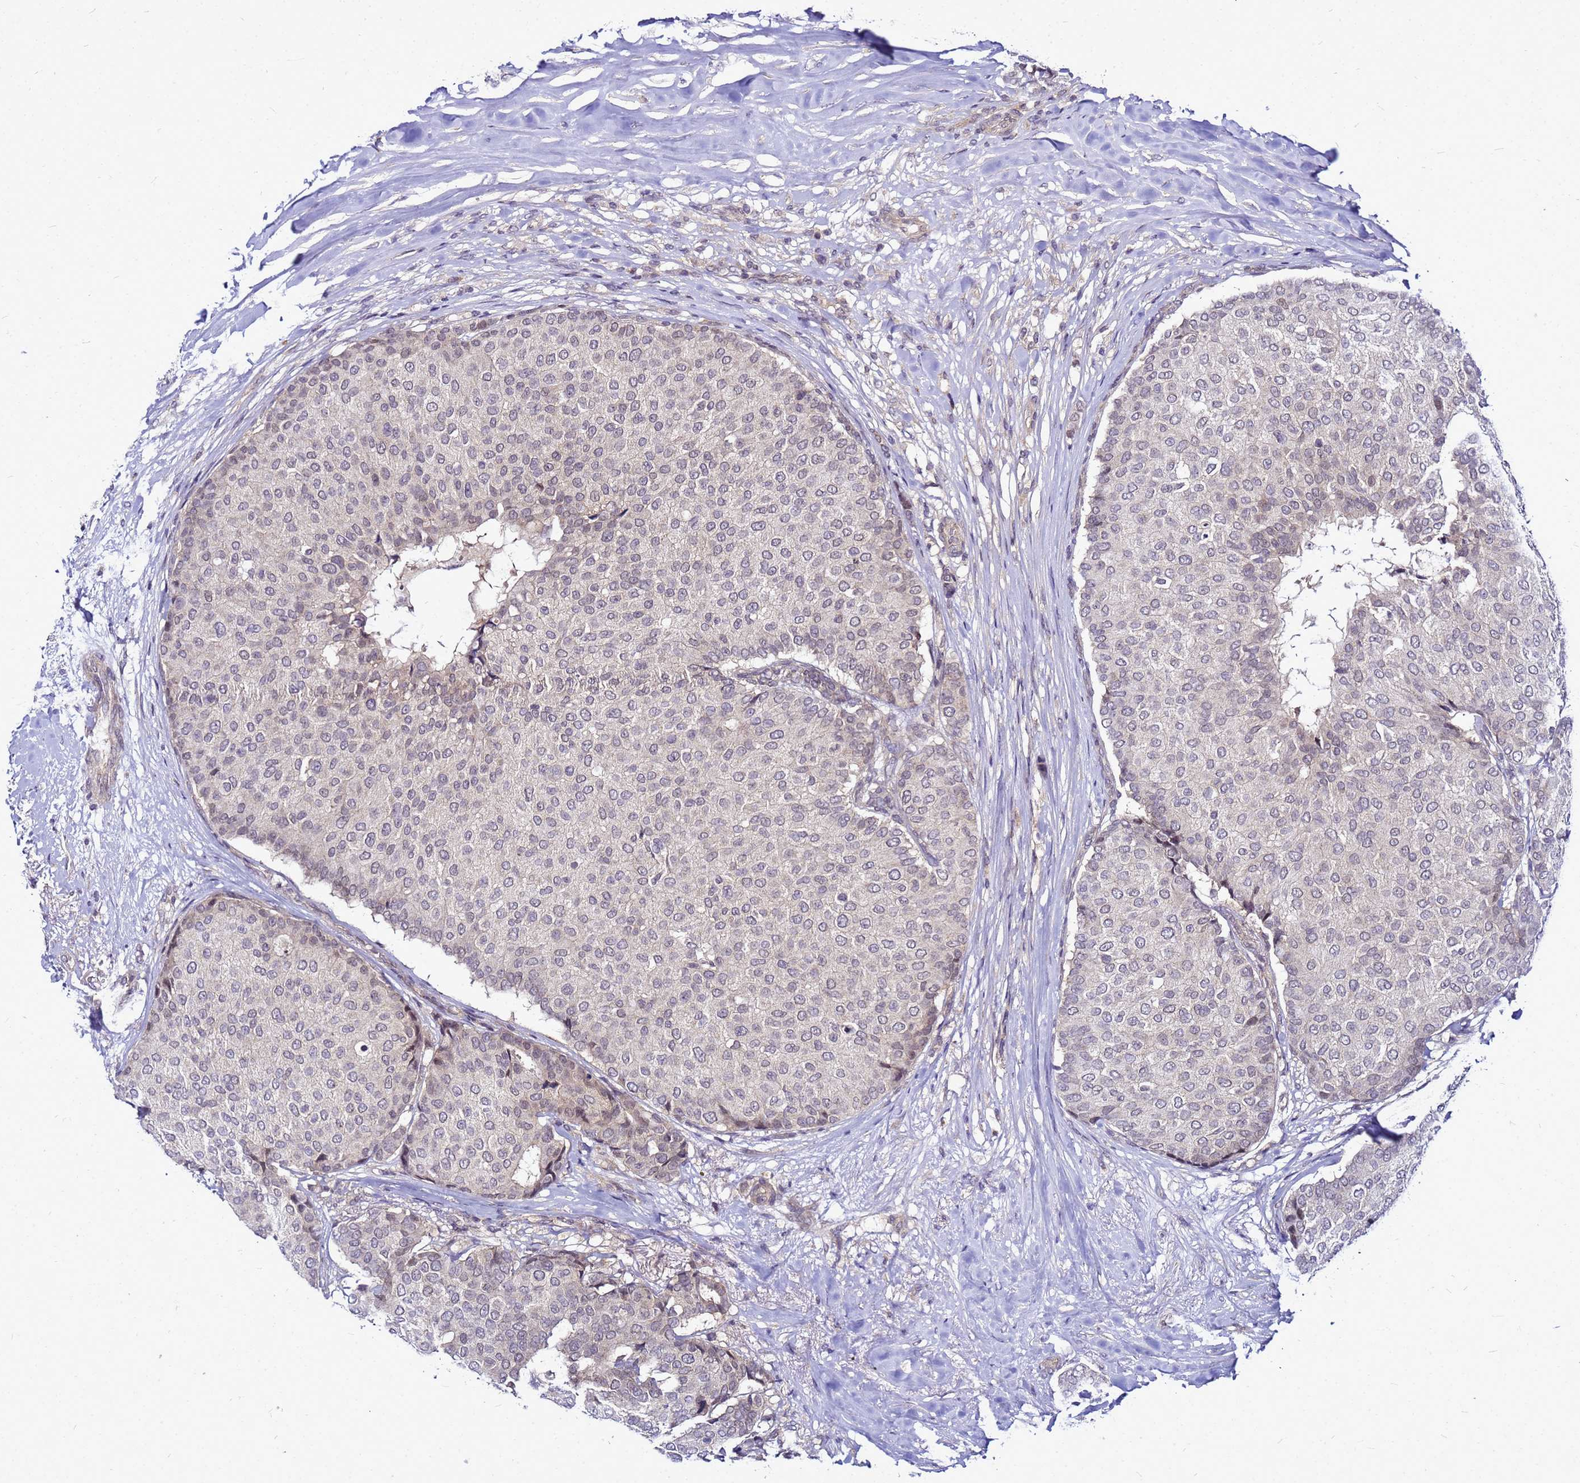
{"staining": {"intensity": "weak", "quantity": "25%-75%", "location": "cytoplasmic/membranous"}, "tissue": "breast cancer", "cell_type": "Tumor cells", "image_type": "cancer", "snomed": [{"axis": "morphology", "description": "Duct carcinoma"}, {"axis": "topography", "description": "Breast"}], "caption": "Tumor cells display low levels of weak cytoplasmic/membranous staining in about 25%-75% of cells in human breast invasive ductal carcinoma. The staining was performed using DAB (3,3'-diaminobenzidine) to visualize the protein expression in brown, while the nuclei were stained in blue with hematoxylin (Magnification: 20x).", "gene": "SAT1", "patient": {"sex": "female", "age": 75}}